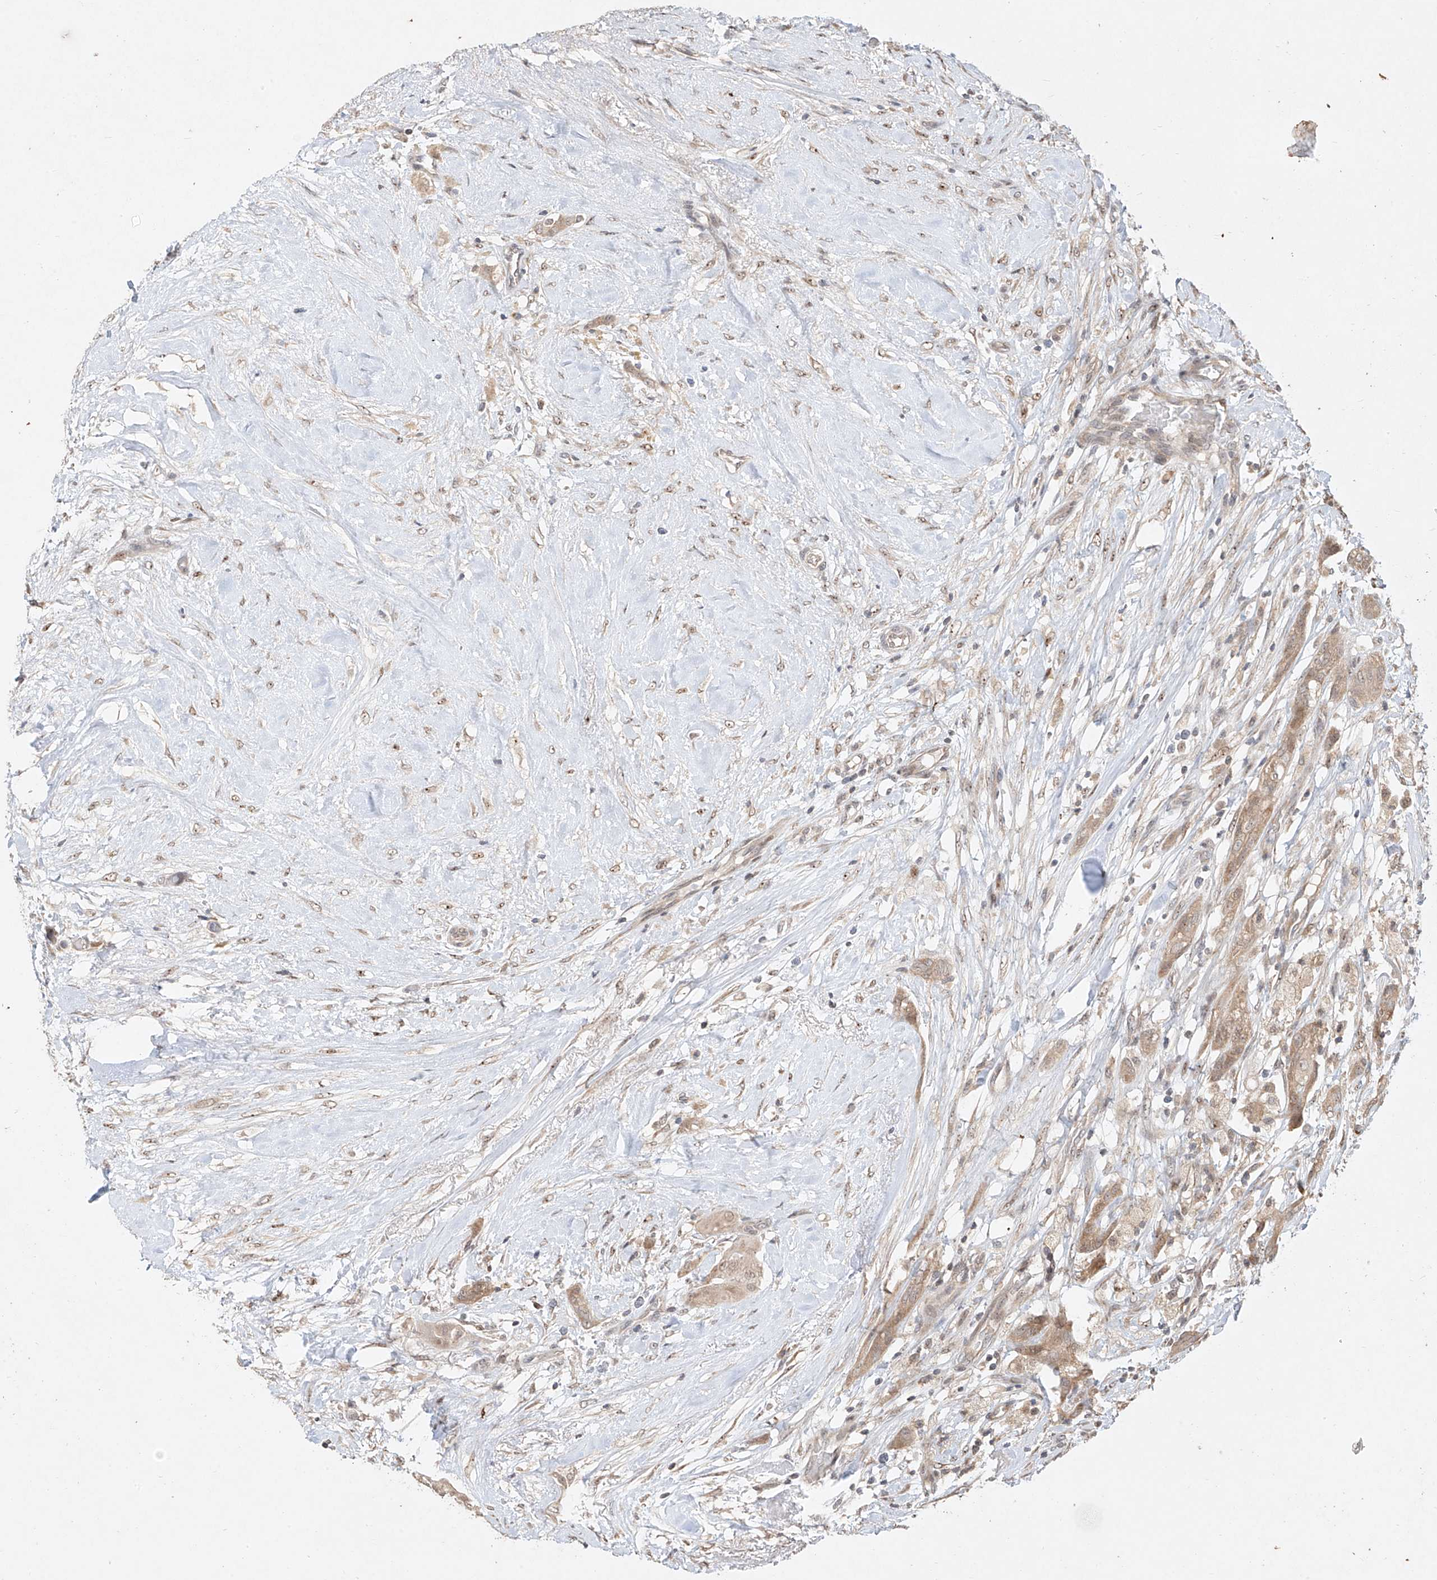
{"staining": {"intensity": "weak", "quantity": ">75%", "location": "cytoplasmic/membranous,nuclear"}, "tissue": "thyroid cancer", "cell_type": "Tumor cells", "image_type": "cancer", "snomed": [{"axis": "morphology", "description": "Papillary adenocarcinoma, NOS"}, {"axis": "topography", "description": "Thyroid gland"}], "caption": "This histopathology image exhibits thyroid cancer stained with IHC to label a protein in brown. The cytoplasmic/membranous and nuclear of tumor cells show weak positivity for the protein. Nuclei are counter-stained blue.", "gene": "TASP1", "patient": {"sex": "female", "age": 59}}